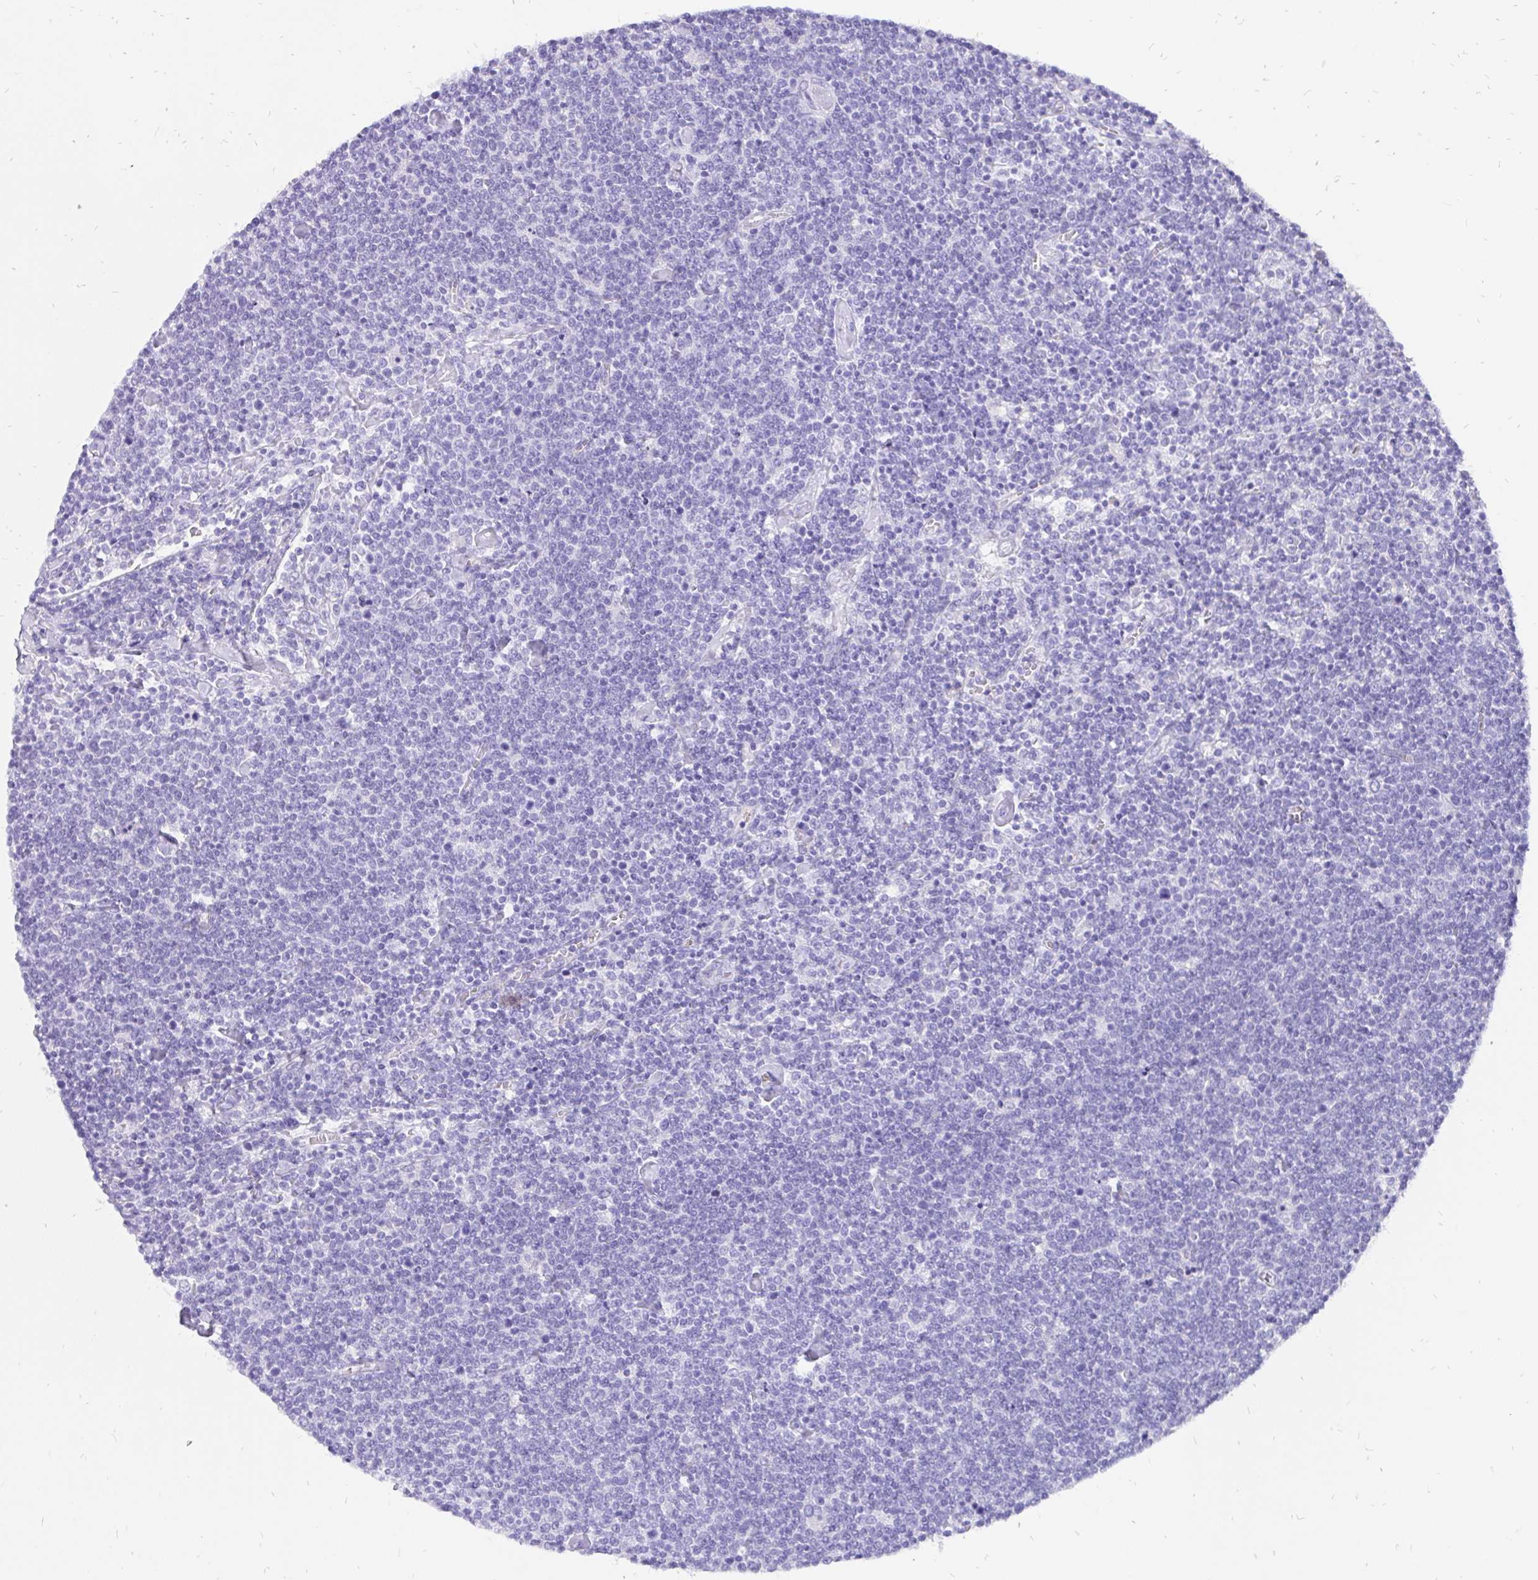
{"staining": {"intensity": "negative", "quantity": "none", "location": "none"}, "tissue": "lymphoma", "cell_type": "Tumor cells", "image_type": "cancer", "snomed": [{"axis": "morphology", "description": "Malignant lymphoma, non-Hodgkin's type, High grade"}, {"axis": "topography", "description": "Lymph node"}], "caption": "Immunohistochemistry image of malignant lymphoma, non-Hodgkin's type (high-grade) stained for a protein (brown), which displays no staining in tumor cells. Brightfield microscopy of immunohistochemistry (IHC) stained with DAB (brown) and hematoxylin (blue), captured at high magnification.", "gene": "KRT13", "patient": {"sex": "male", "age": 61}}